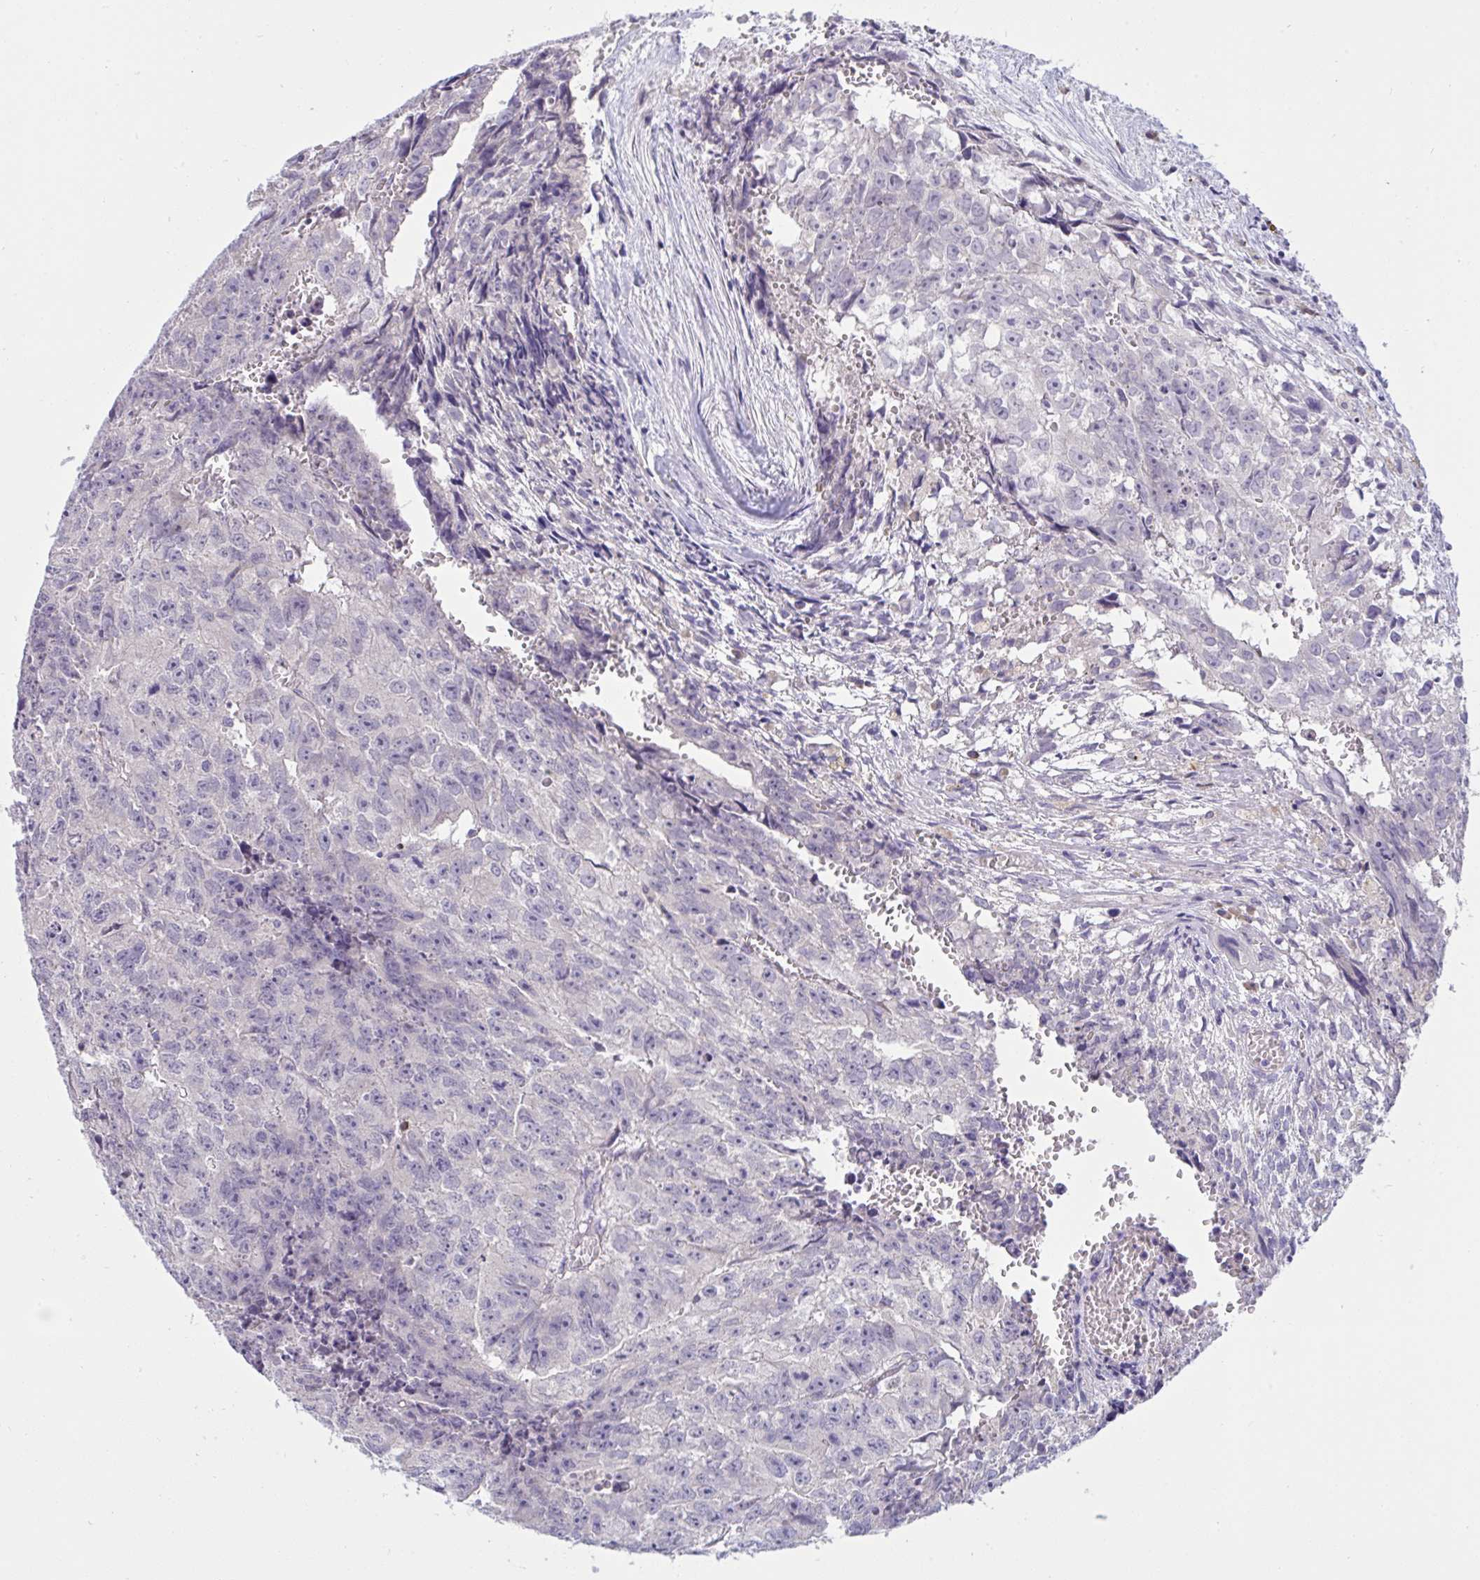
{"staining": {"intensity": "negative", "quantity": "none", "location": "none"}, "tissue": "testis cancer", "cell_type": "Tumor cells", "image_type": "cancer", "snomed": [{"axis": "morphology", "description": "Carcinoma, Embryonal, NOS"}, {"axis": "morphology", "description": "Teratoma, malignant, NOS"}, {"axis": "topography", "description": "Testis"}], "caption": "High magnification brightfield microscopy of testis cancer stained with DAB (3,3'-diaminobenzidine) (brown) and counterstained with hematoxylin (blue): tumor cells show no significant expression. (Brightfield microscopy of DAB immunohistochemistry (IHC) at high magnification).", "gene": "TMEM41A", "patient": {"sex": "male", "age": 24}}